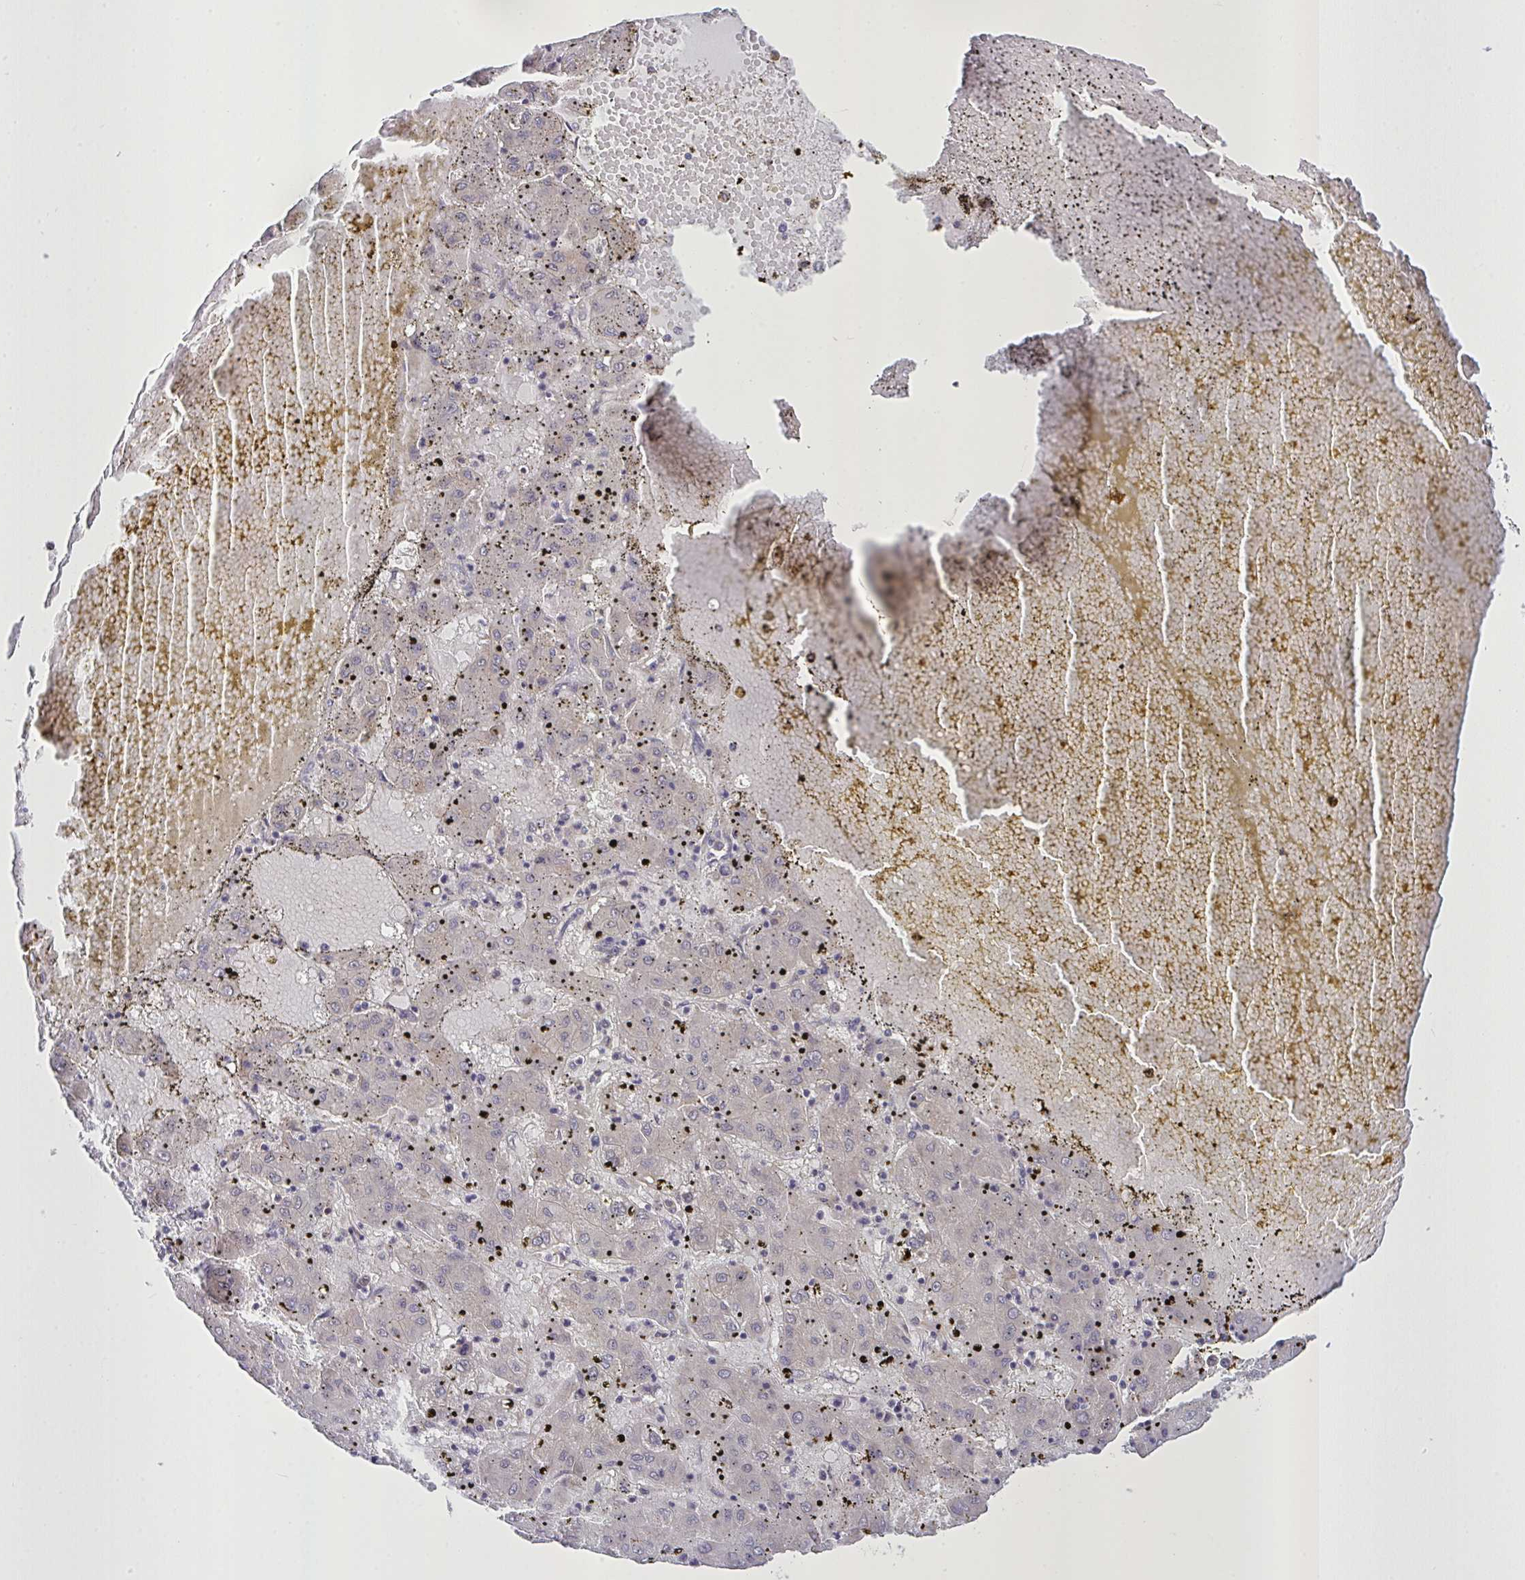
{"staining": {"intensity": "negative", "quantity": "none", "location": "none"}, "tissue": "liver cancer", "cell_type": "Tumor cells", "image_type": "cancer", "snomed": [{"axis": "morphology", "description": "Carcinoma, Hepatocellular, NOS"}, {"axis": "topography", "description": "Liver"}], "caption": "Immunohistochemical staining of human liver hepatocellular carcinoma exhibits no significant staining in tumor cells. (Stains: DAB IHC with hematoxylin counter stain, Microscopy: brightfield microscopy at high magnification).", "gene": "MRGPRX2", "patient": {"sex": "male", "age": 72}}